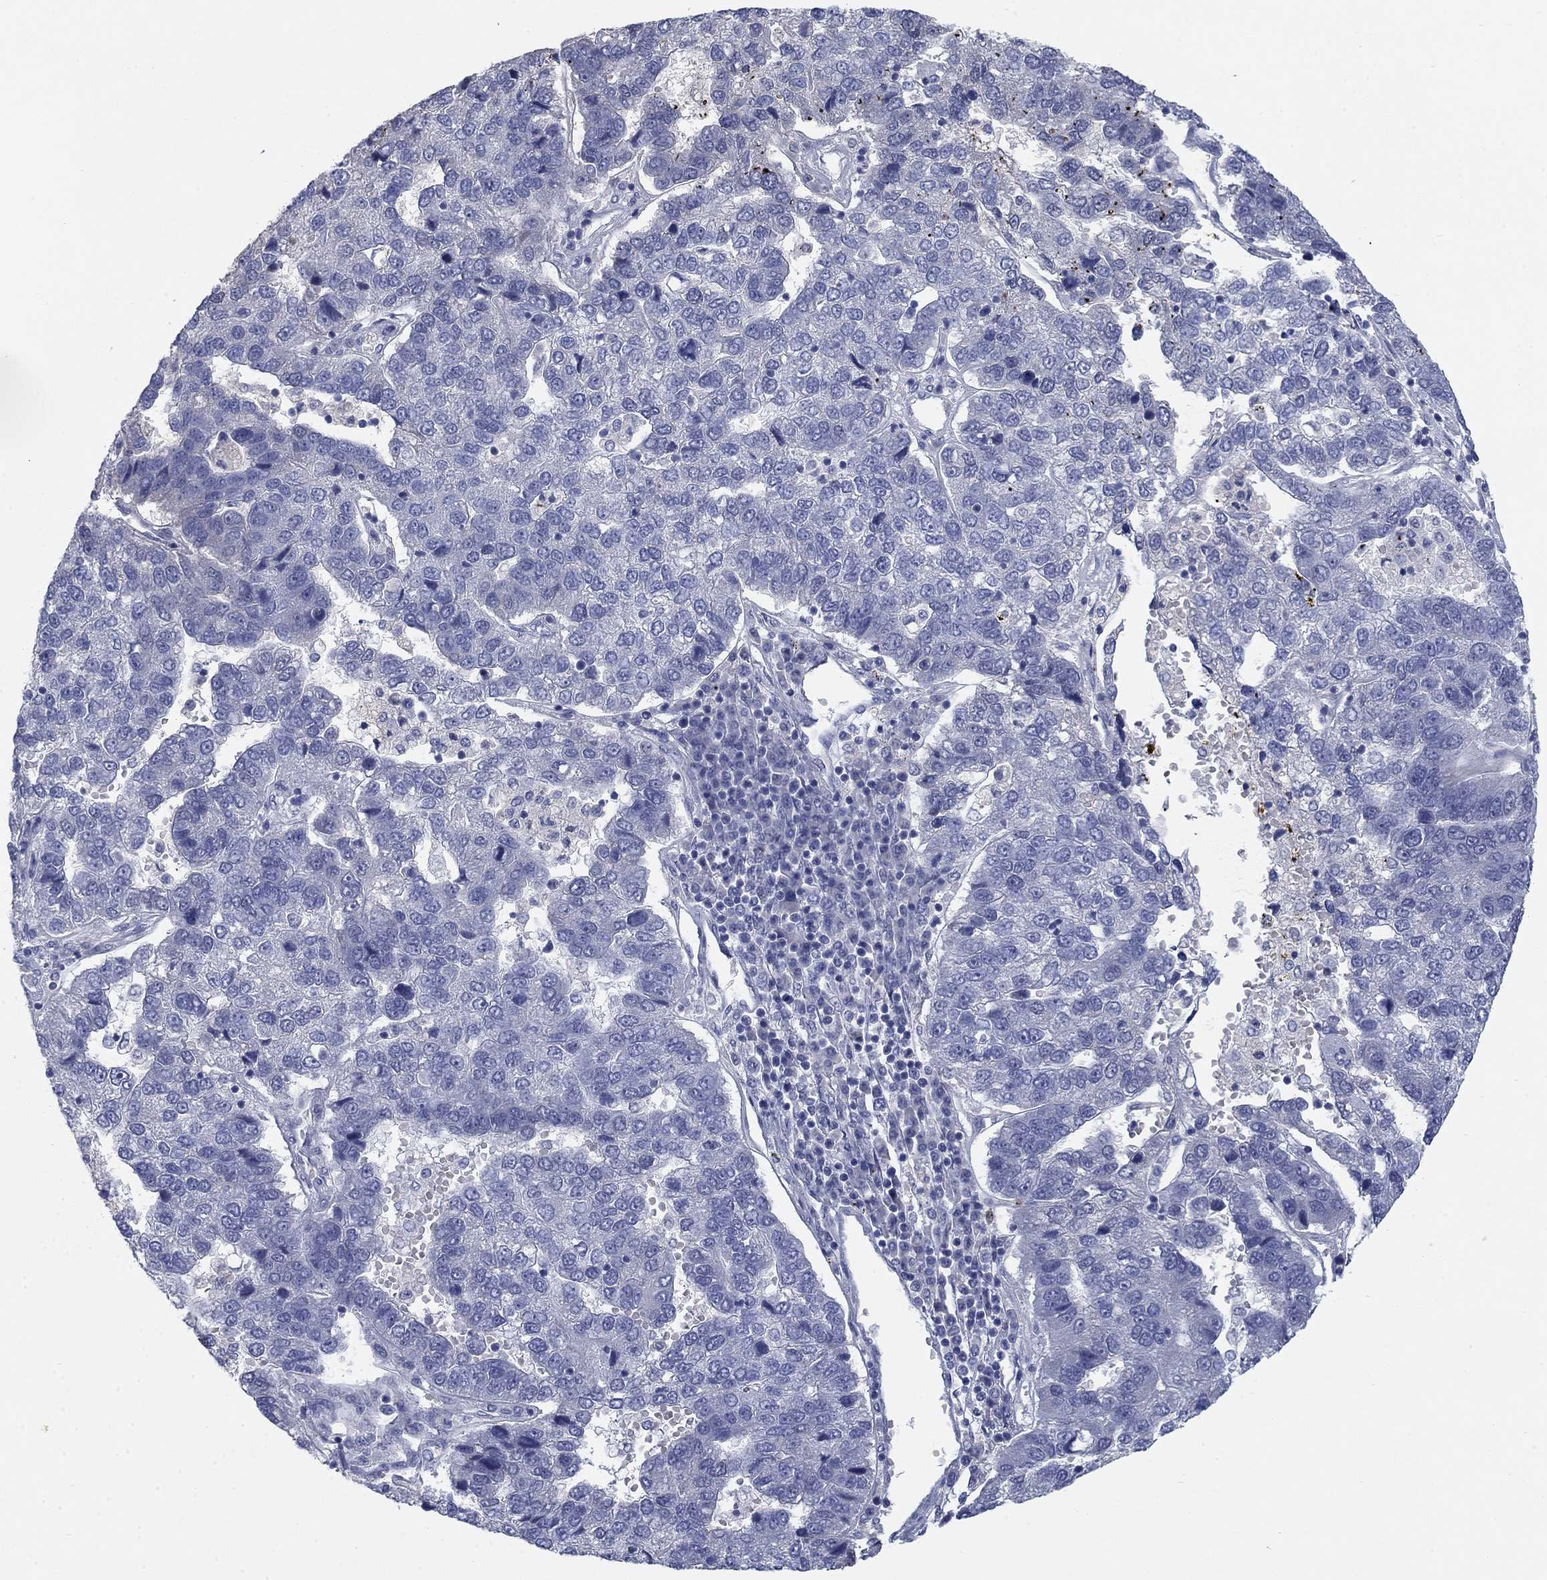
{"staining": {"intensity": "negative", "quantity": "none", "location": "none"}, "tissue": "pancreatic cancer", "cell_type": "Tumor cells", "image_type": "cancer", "snomed": [{"axis": "morphology", "description": "Adenocarcinoma, NOS"}, {"axis": "topography", "description": "Pancreas"}], "caption": "Immunohistochemistry of pancreatic cancer shows no expression in tumor cells.", "gene": "TMEM249", "patient": {"sex": "female", "age": 61}}